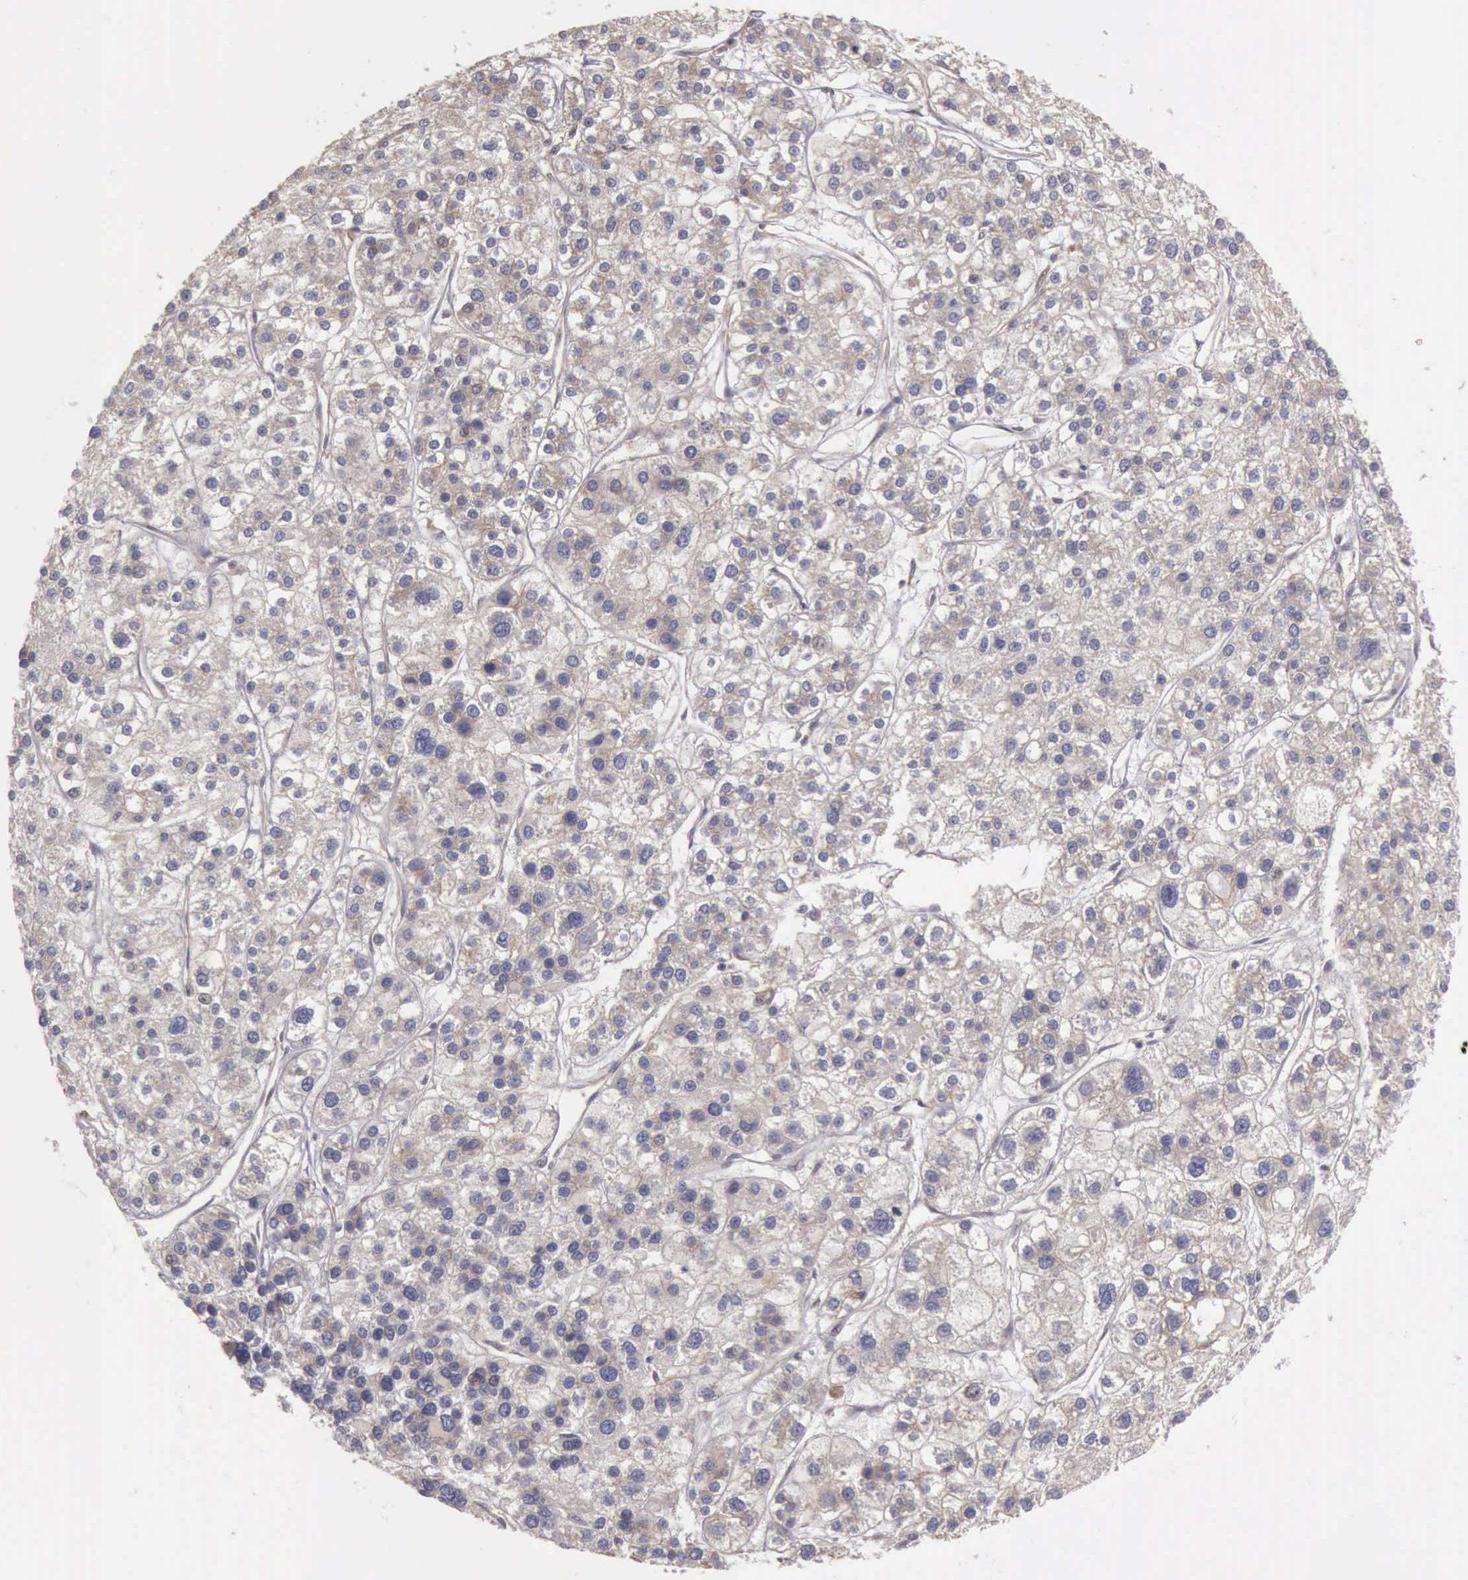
{"staining": {"intensity": "weak", "quantity": "25%-75%", "location": "cytoplasmic/membranous"}, "tissue": "liver cancer", "cell_type": "Tumor cells", "image_type": "cancer", "snomed": [{"axis": "morphology", "description": "Carcinoma, Hepatocellular, NOS"}, {"axis": "topography", "description": "Liver"}], "caption": "Protein expression analysis of liver hepatocellular carcinoma exhibits weak cytoplasmic/membranous staining in approximately 25%-75% of tumor cells. (brown staining indicates protein expression, while blue staining denotes nuclei).", "gene": "EIF5", "patient": {"sex": "female", "age": 85}}